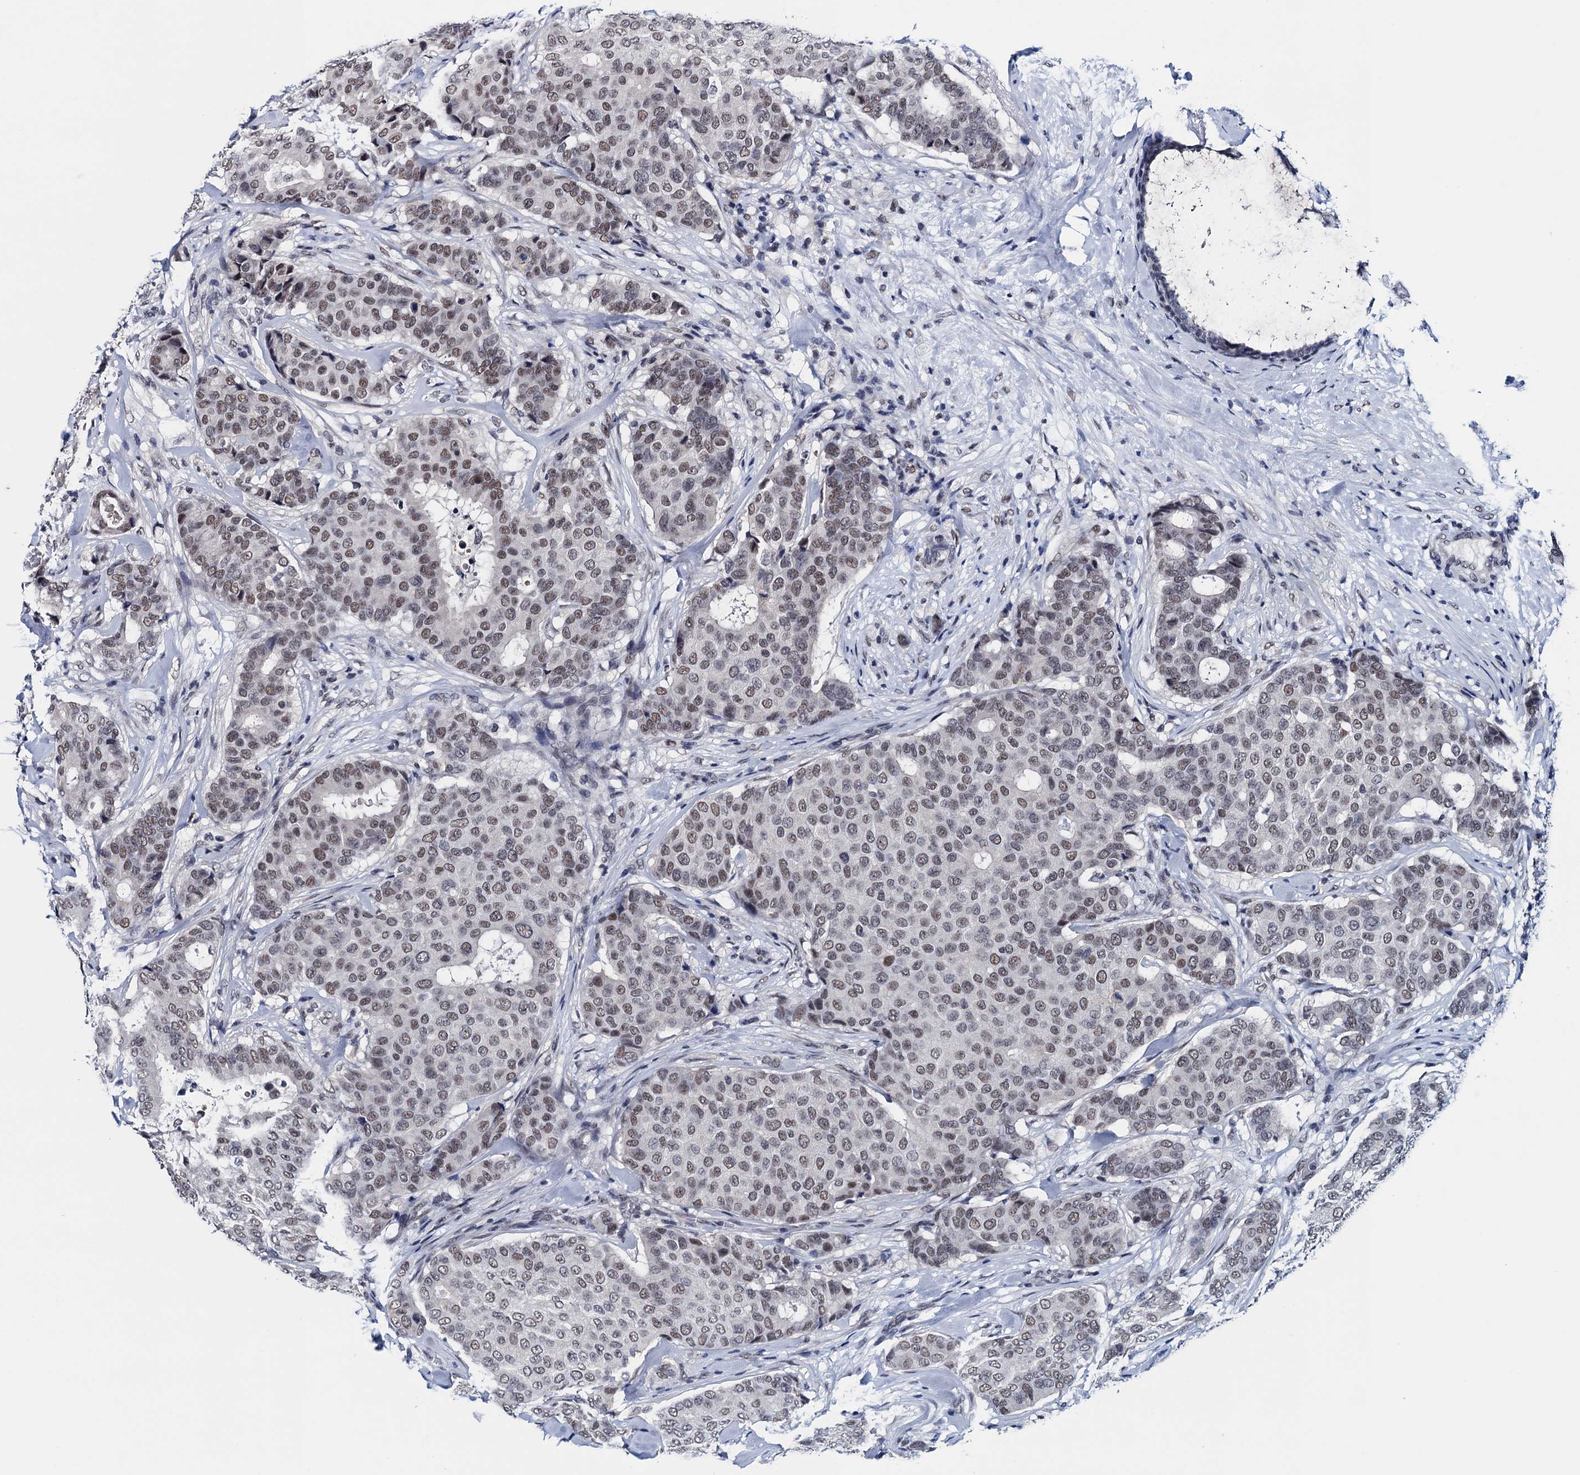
{"staining": {"intensity": "weak", "quantity": ">75%", "location": "nuclear"}, "tissue": "breast cancer", "cell_type": "Tumor cells", "image_type": "cancer", "snomed": [{"axis": "morphology", "description": "Duct carcinoma"}, {"axis": "topography", "description": "Breast"}], "caption": "About >75% of tumor cells in invasive ductal carcinoma (breast) display weak nuclear protein positivity as visualized by brown immunohistochemical staining.", "gene": "FNBP4", "patient": {"sex": "female", "age": 75}}